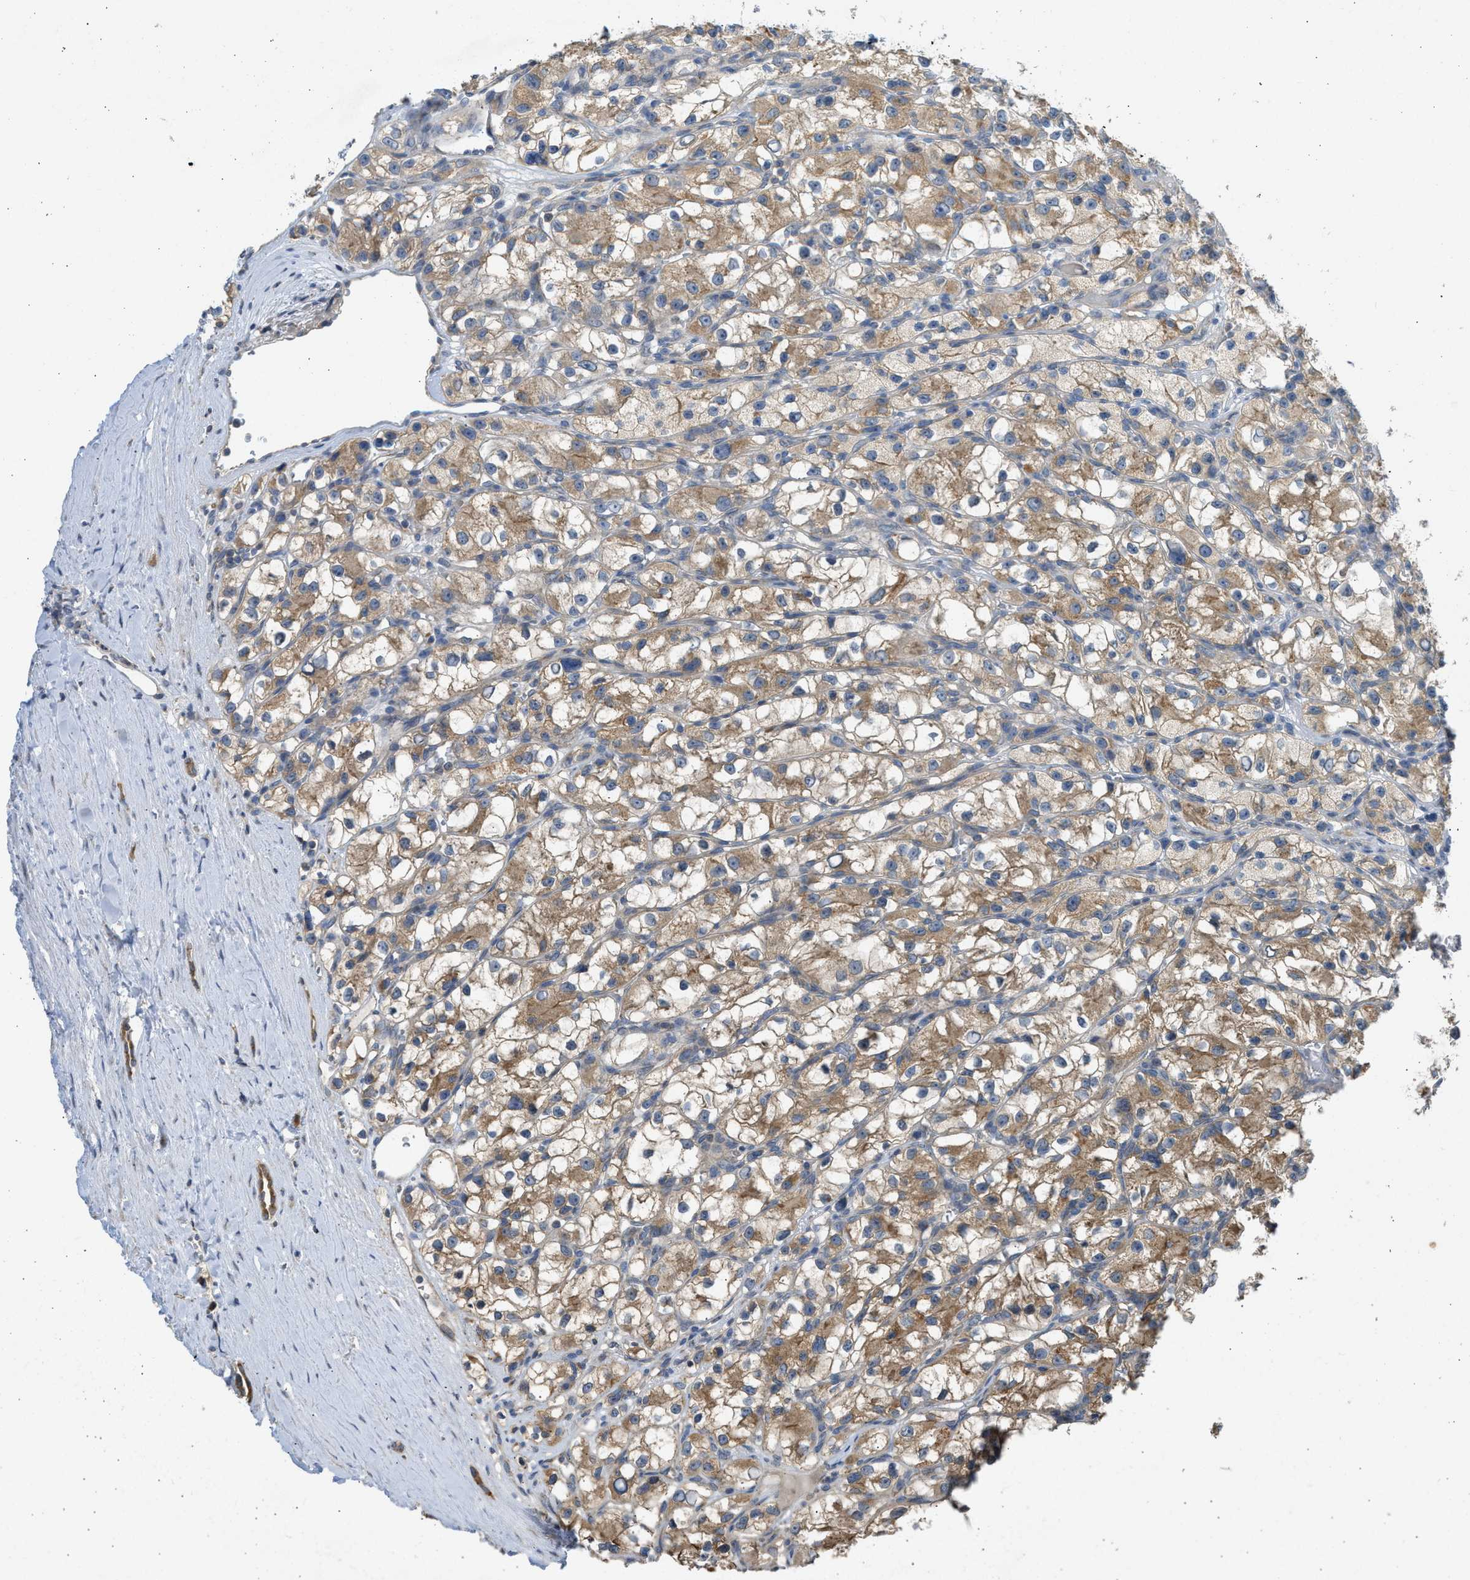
{"staining": {"intensity": "moderate", "quantity": ">75%", "location": "cytoplasmic/membranous"}, "tissue": "renal cancer", "cell_type": "Tumor cells", "image_type": "cancer", "snomed": [{"axis": "morphology", "description": "Adenocarcinoma, NOS"}, {"axis": "topography", "description": "Kidney"}], "caption": "High-power microscopy captured an IHC micrograph of renal cancer (adenocarcinoma), revealing moderate cytoplasmic/membranous expression in about >75% of tumor cells. (brown staining indicates protein expression, while blue staining denotes nuclei).", "gene": "CYP1A1", "patient": {"sex": "female", "age": 57}}